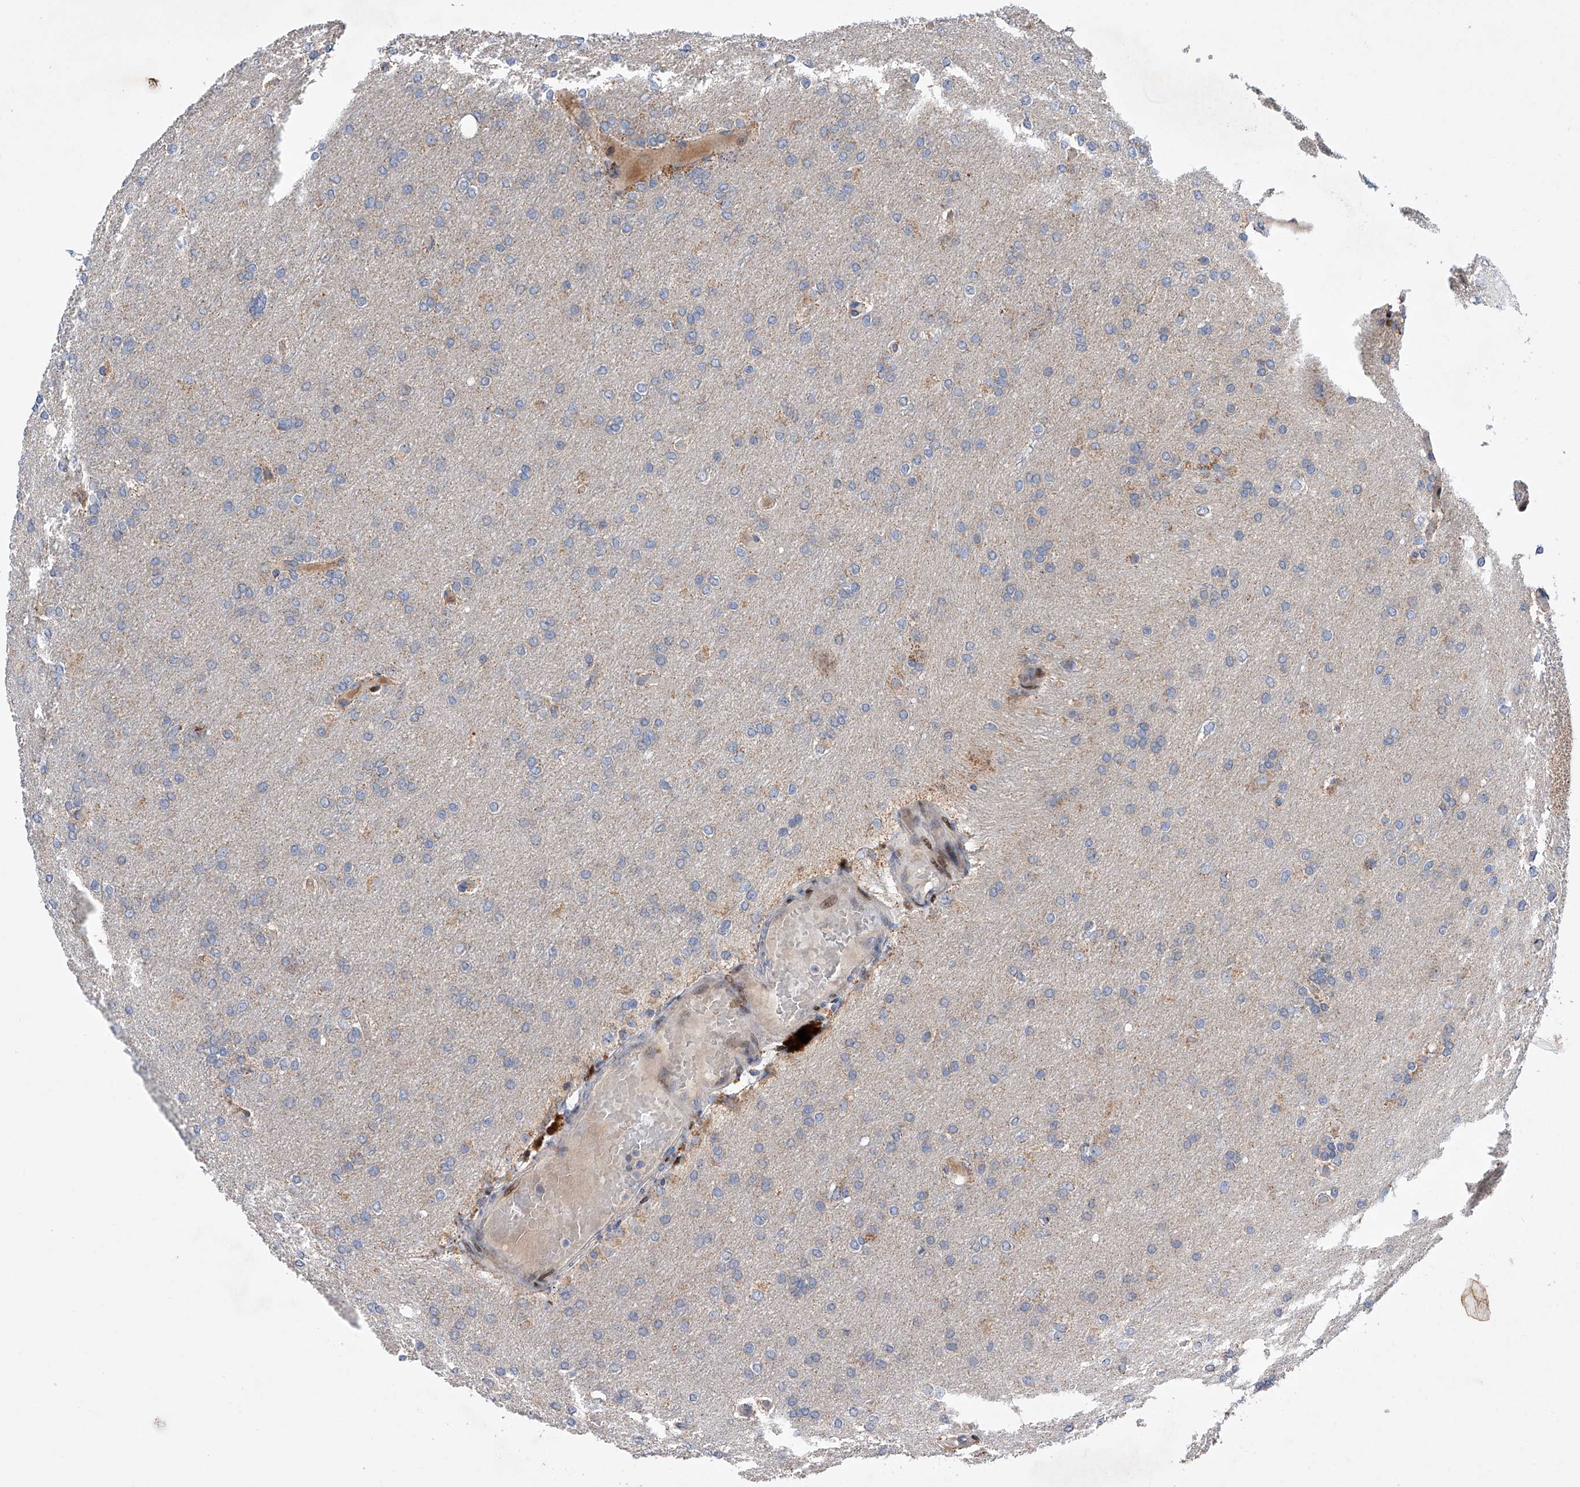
{"staining": {"intensity": "negative", "quantity": "none", "location": "none"}, "tissue": "glioma", "cell_type": "Tumor cells", "image_type": "cancer", "snomed": [{"axis": "morphology", "description": "Glioma, malignant, High grade"}, {"axis": "topography", "description": "Cerebral cortex"}], "caption": "The immunohistochemistry (IHC) photomicrograph has no significant positivity in tumor cells of glioma tissue.", "gene": "CDH12", "patient": {"sex": "female", "age": 36}}